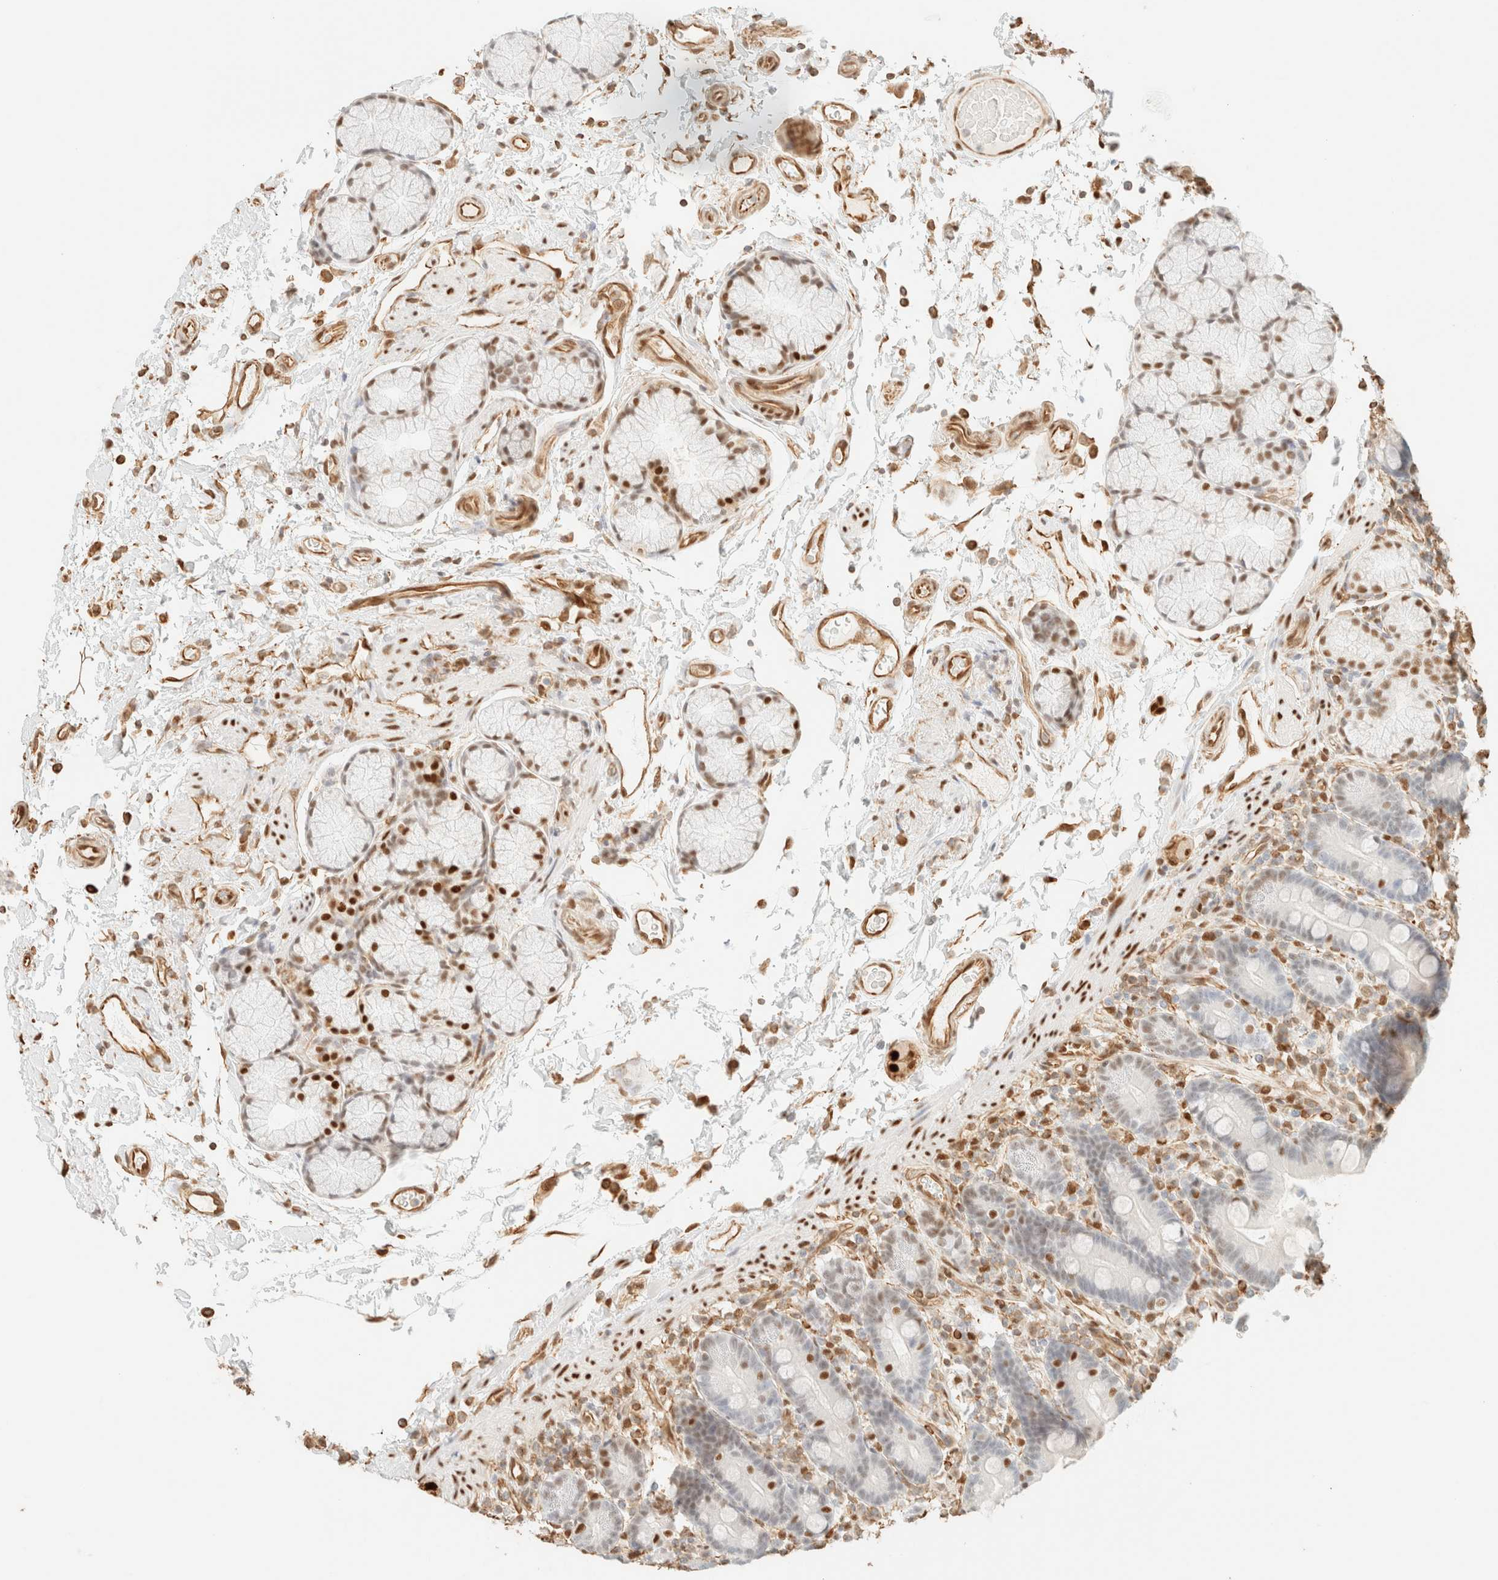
{"staining": {"intensity": "negative", "quantity": "none", "location": "none"}, "tissue": "duodenum", "cell_type": "Glandular cells", "image_type": "normal", "snomed": [{"axis": "morphology", "description": "Normal tissue, NOS"}, {"axis": "topography", "description": "Small intestine, NOS"}], "caption": "High magnification brightfield microscopy of normal duodenum stained with DAB (brown) and counterstained with hematoxylin (blue): glandular cells show no significant staining. (DAB immunohistochemistry, high magnification).", "gene": "ZSCAN18", "patient": {"sex": "female", "age": 71}}